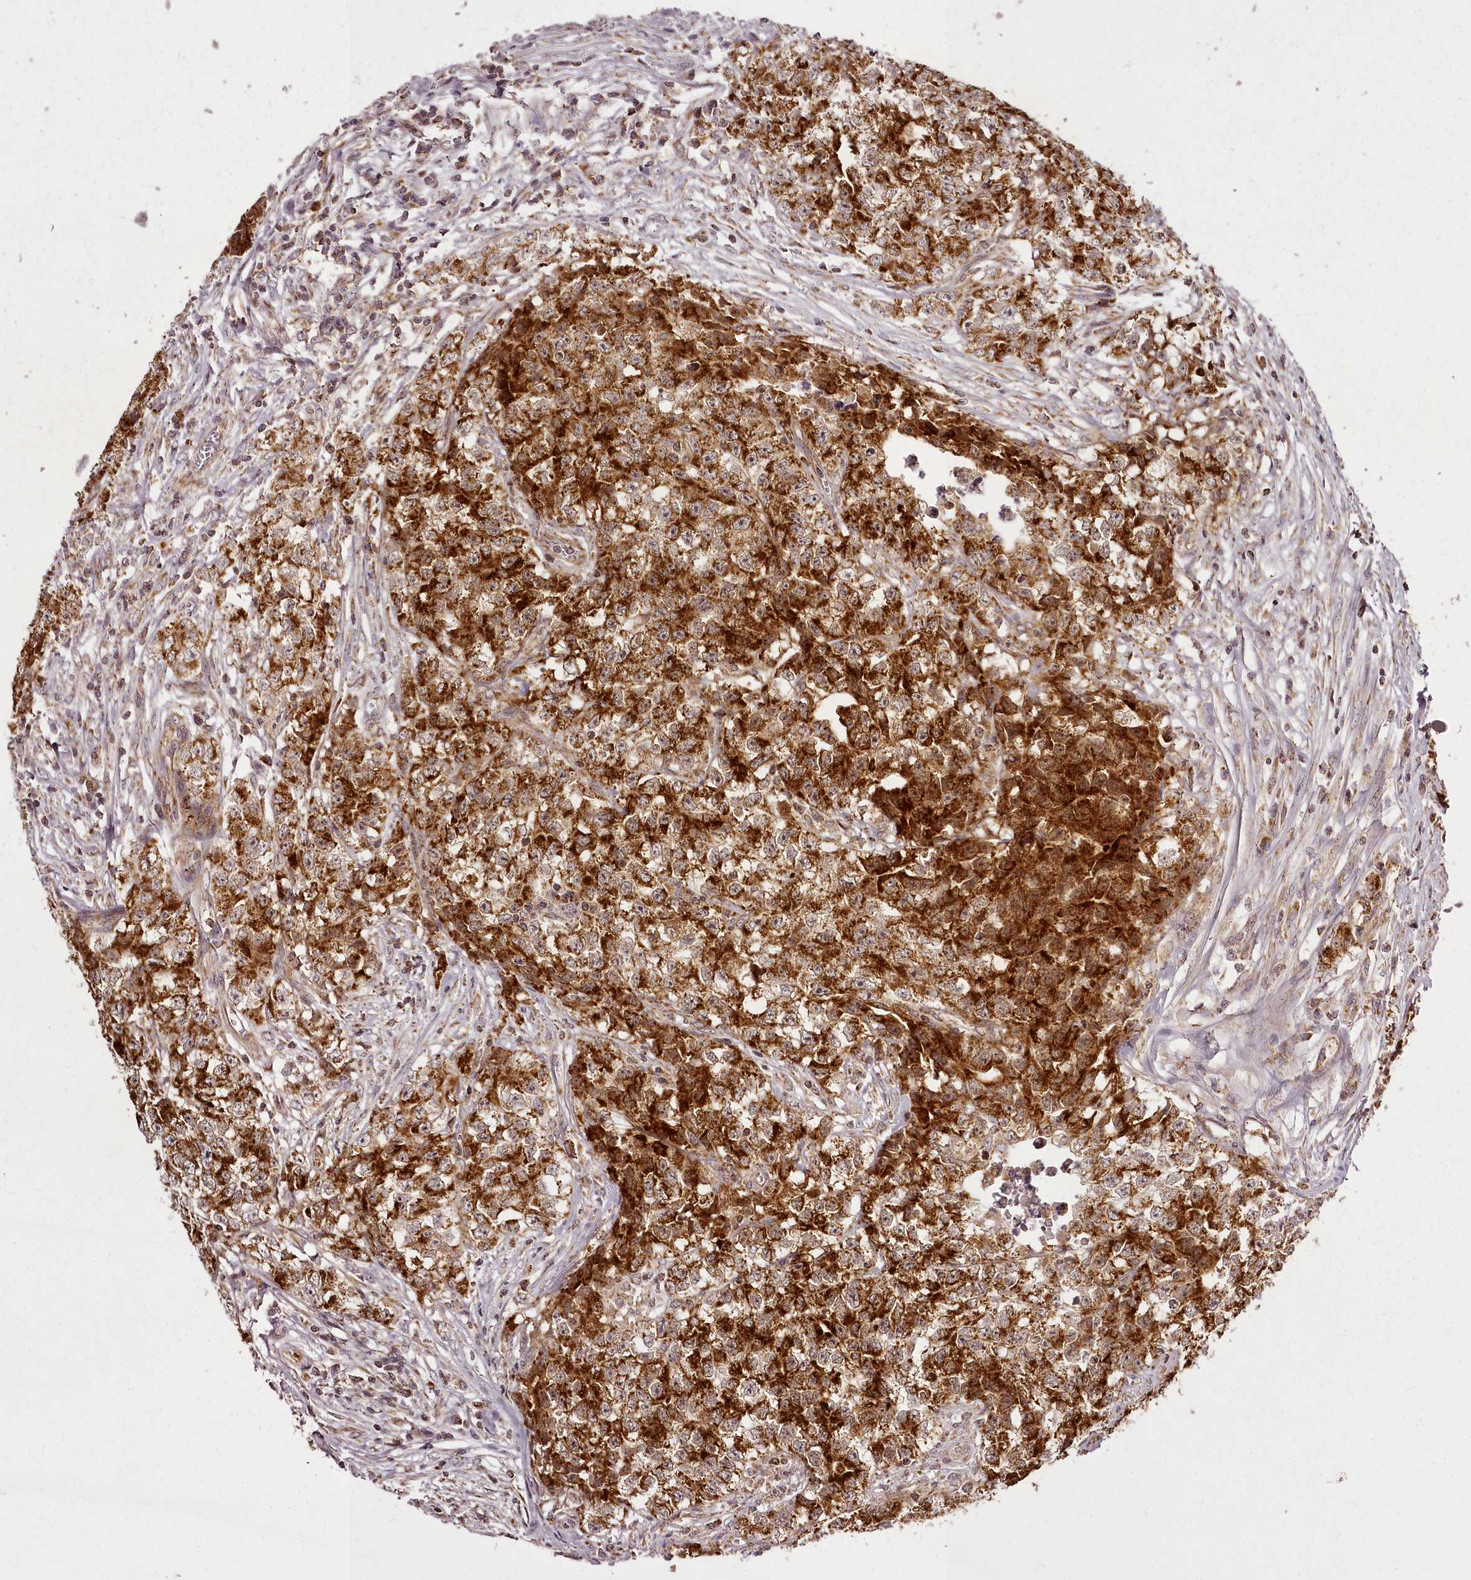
{"staining": {"intensity": "strong", "quantity": ">75%", "location": "cytoplasmic/membranous"}, "tissue": "testis cancer", "cell_type": "Tumor cells", "image_type": "cancer", "snomed": [{"axis": "morphology", "description": "Seminoma, NOS"}, {"axis": "morphology", "description": "Carcinoma, Embryonal, NOS"}, {"axis": "topography", "description": "Testis"}], "caption": "Approximately >75% of tumor cells in human testis cancer demonstrate strong cytoplasmic/membranous protein positivity as visualized by brown immunohistochemical staining.", "gene": "CHCHD2", "patient": {"sex": "male", "age": 43}}